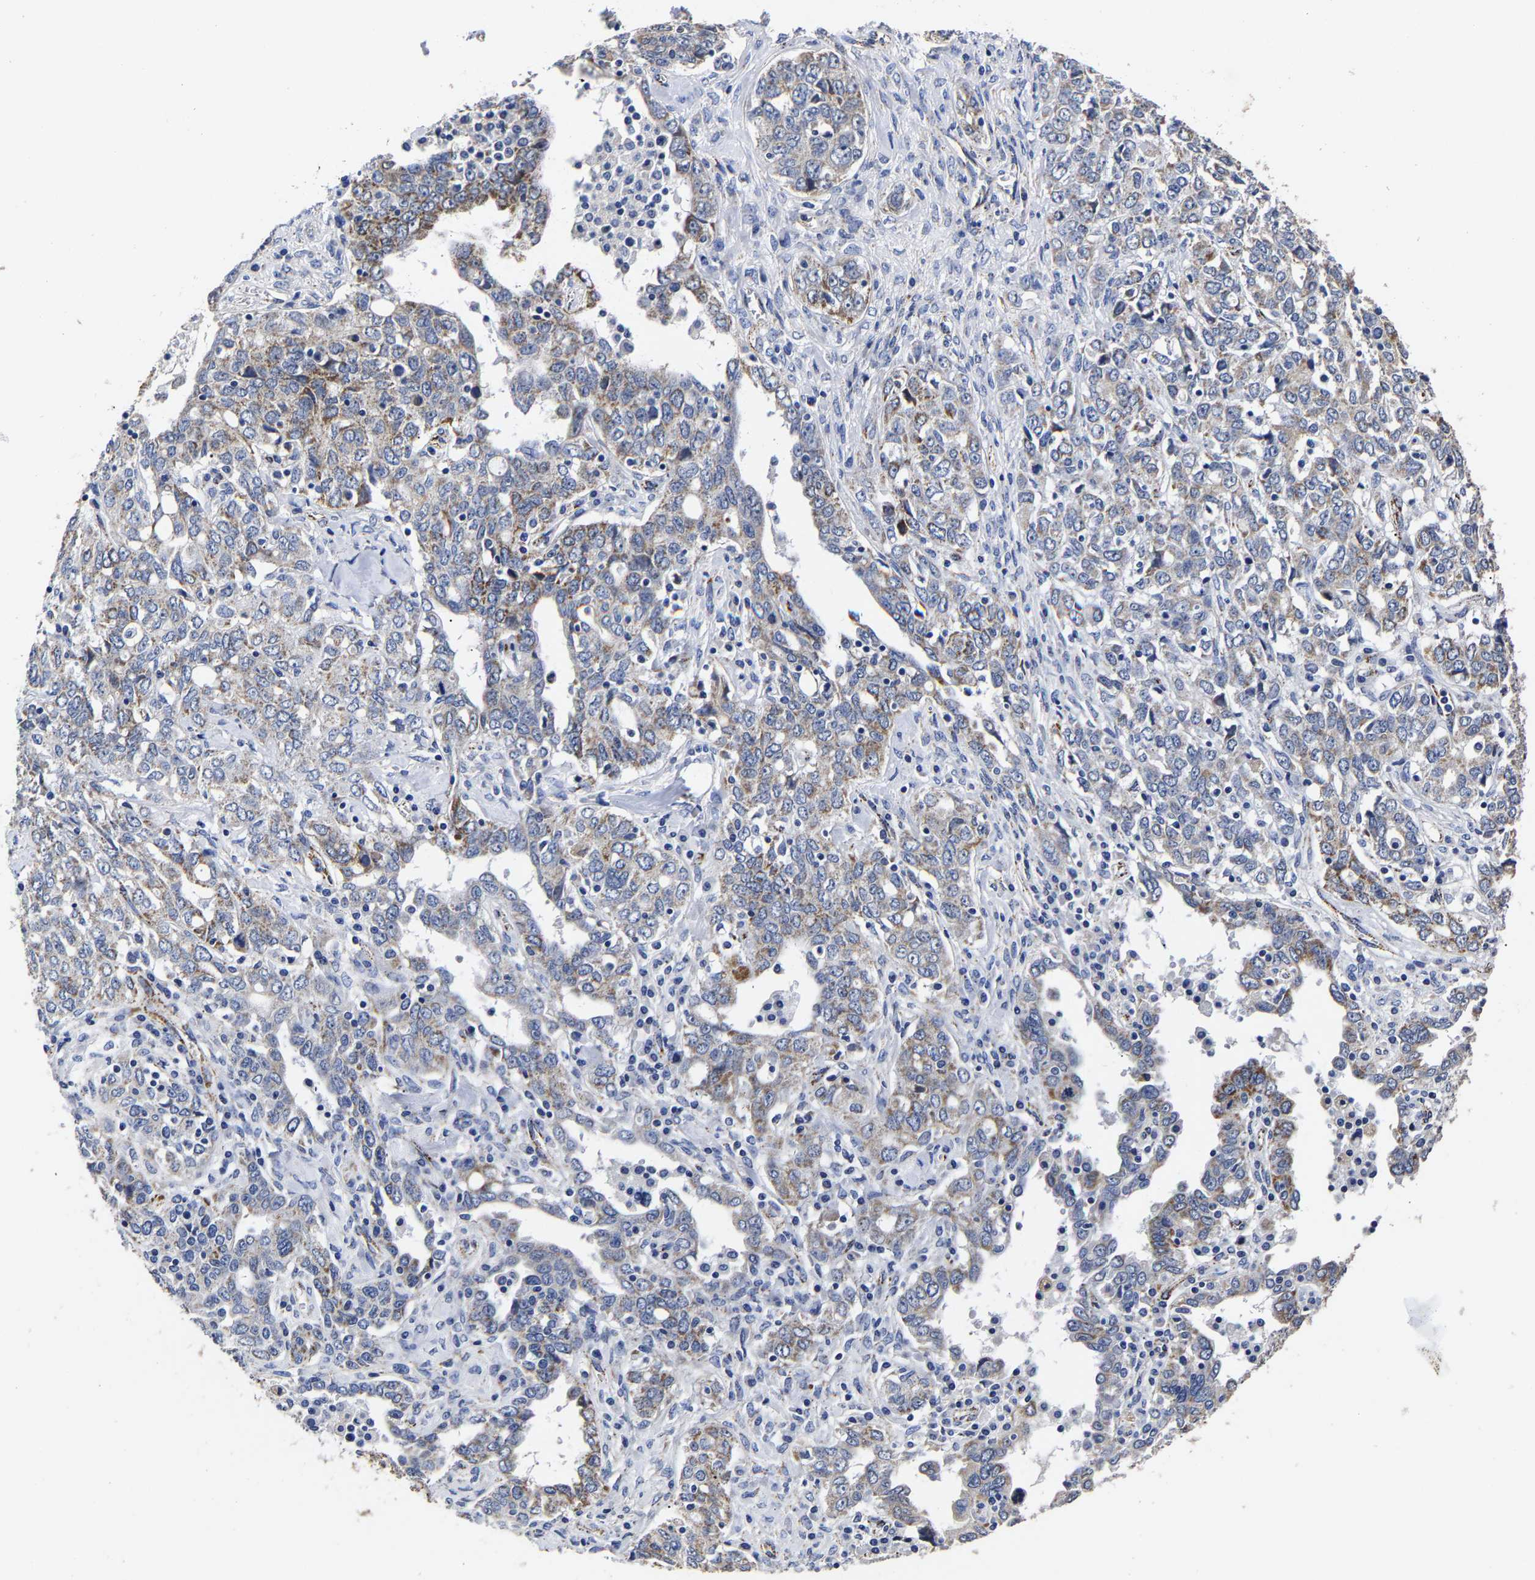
{"staining": {"intensity": "moderate", "quantity": "25%-75%", "location": "cytoplasmic/membranous"}, "tissue": "ovarian cancer", "cell_type": "Tumor cells", "image_type": "cancer", "snomed": [{"axis": "morphology", "description": "Carcinoma, endometroid"}, {"axis": "topography", "description": "Ovary"}], "caption": "Ovarian endometroid carcinoma was stained to show a protein in brown. There is medium levels of moderate cytoplasmic/membranous staining in about 25%-75% of tumor cells.", "gene": "AASS", "patient": {"sex": "female", "age": 62}}